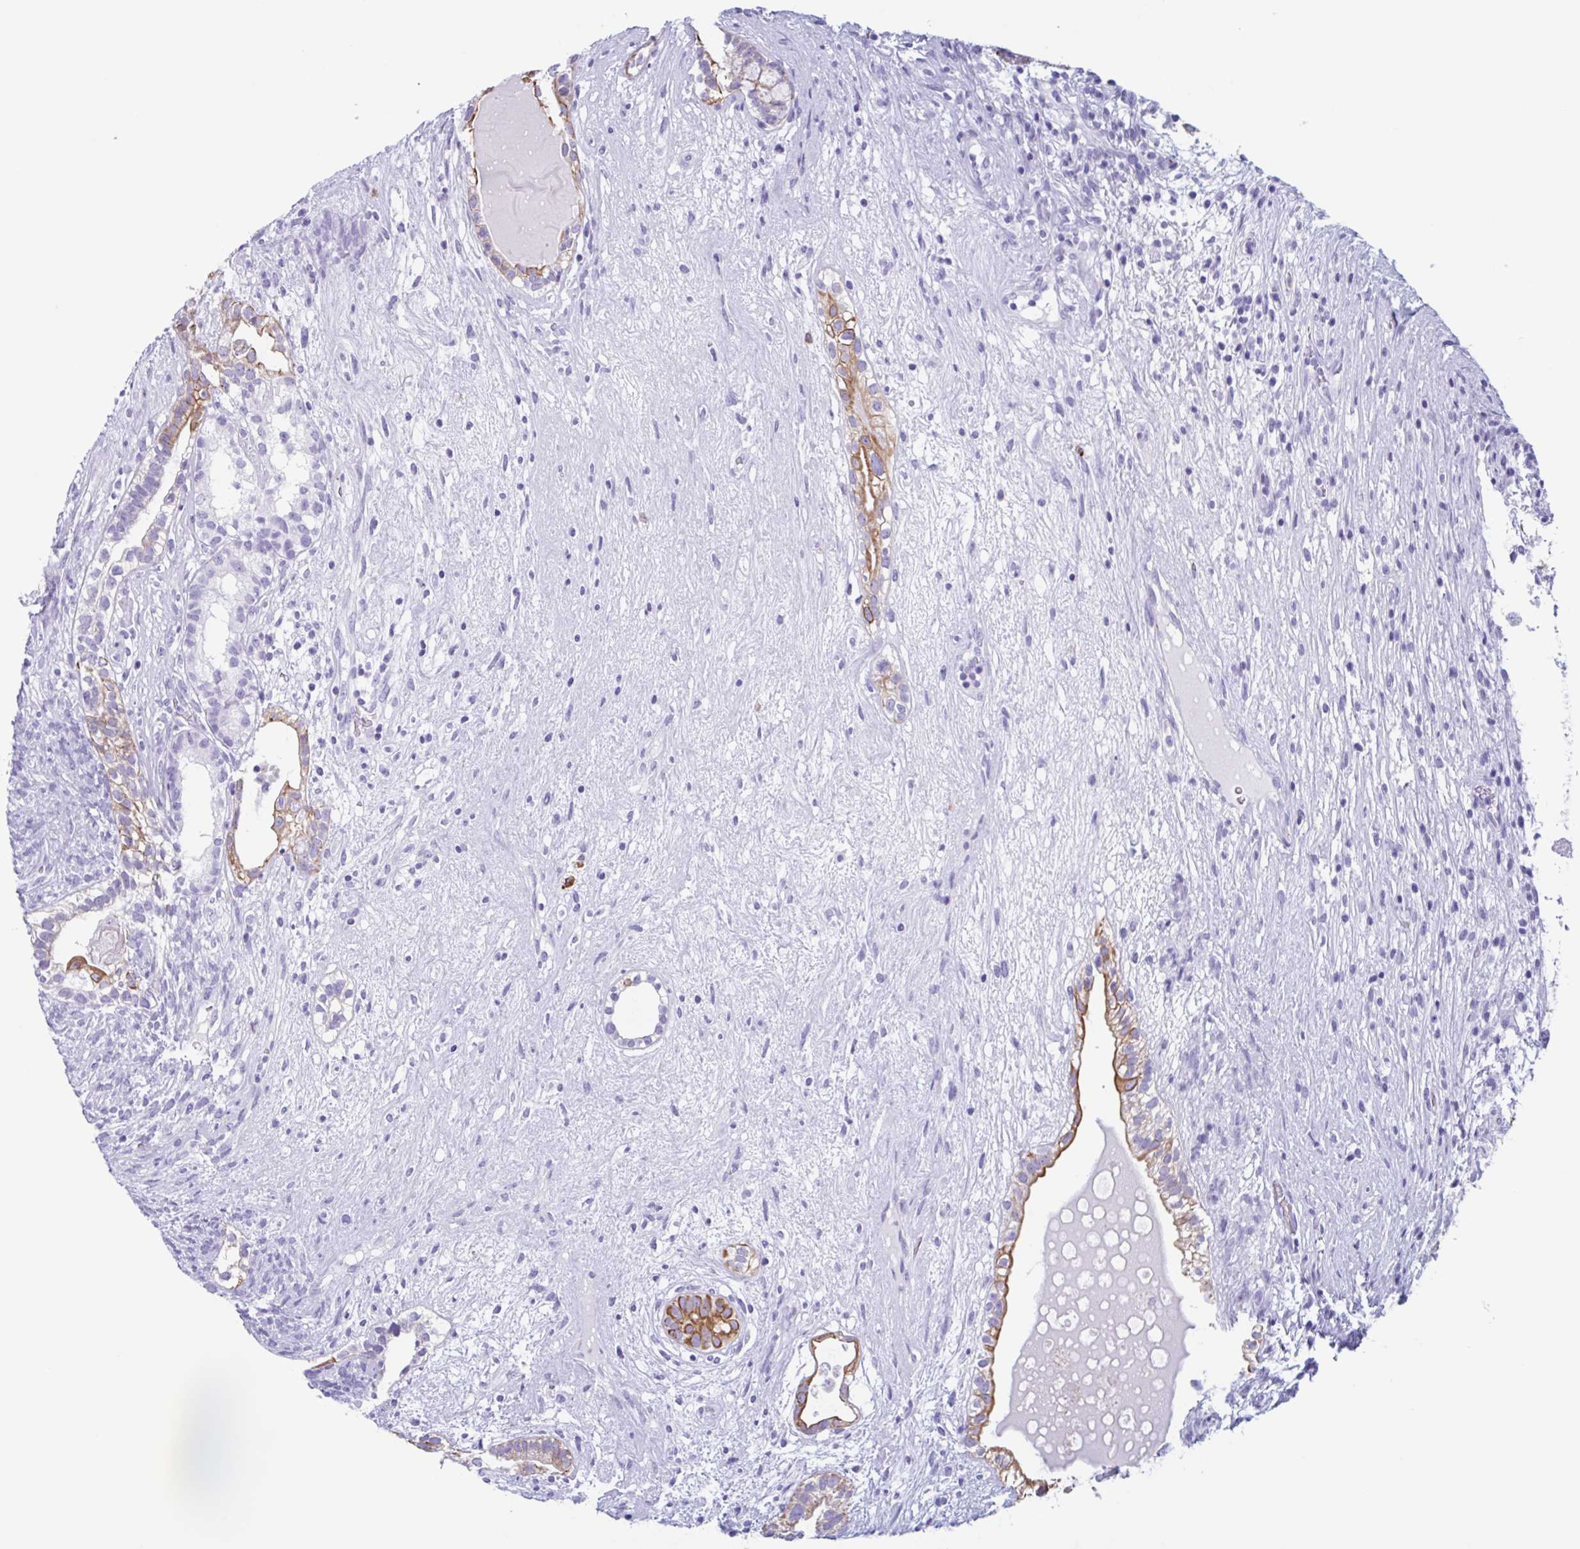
{"staining": {"intensity": "moderate", "quantity": "25%-75%", "location": "cytoplasmic/membranous"}, "tissue": "testis cancer", "cell_type": "Tumor cells", "image_type": "cancer", "snomed": [{"axis": "morphology", "description": "Seminoma, NOS"}, {"axis": "morphology", "description": "Carcinoma, Embryonal, NOS"}, {"axis": "topography", "description": "Testis"}], "caption": "Protein expression by IHC reveals moderate cytoplasmic/membranous staining in about 25%-75% of tumor cells in testis cancer (seminoma).", "gene": "DTWD2", "patient": {"sex": "male", "age": 41}}